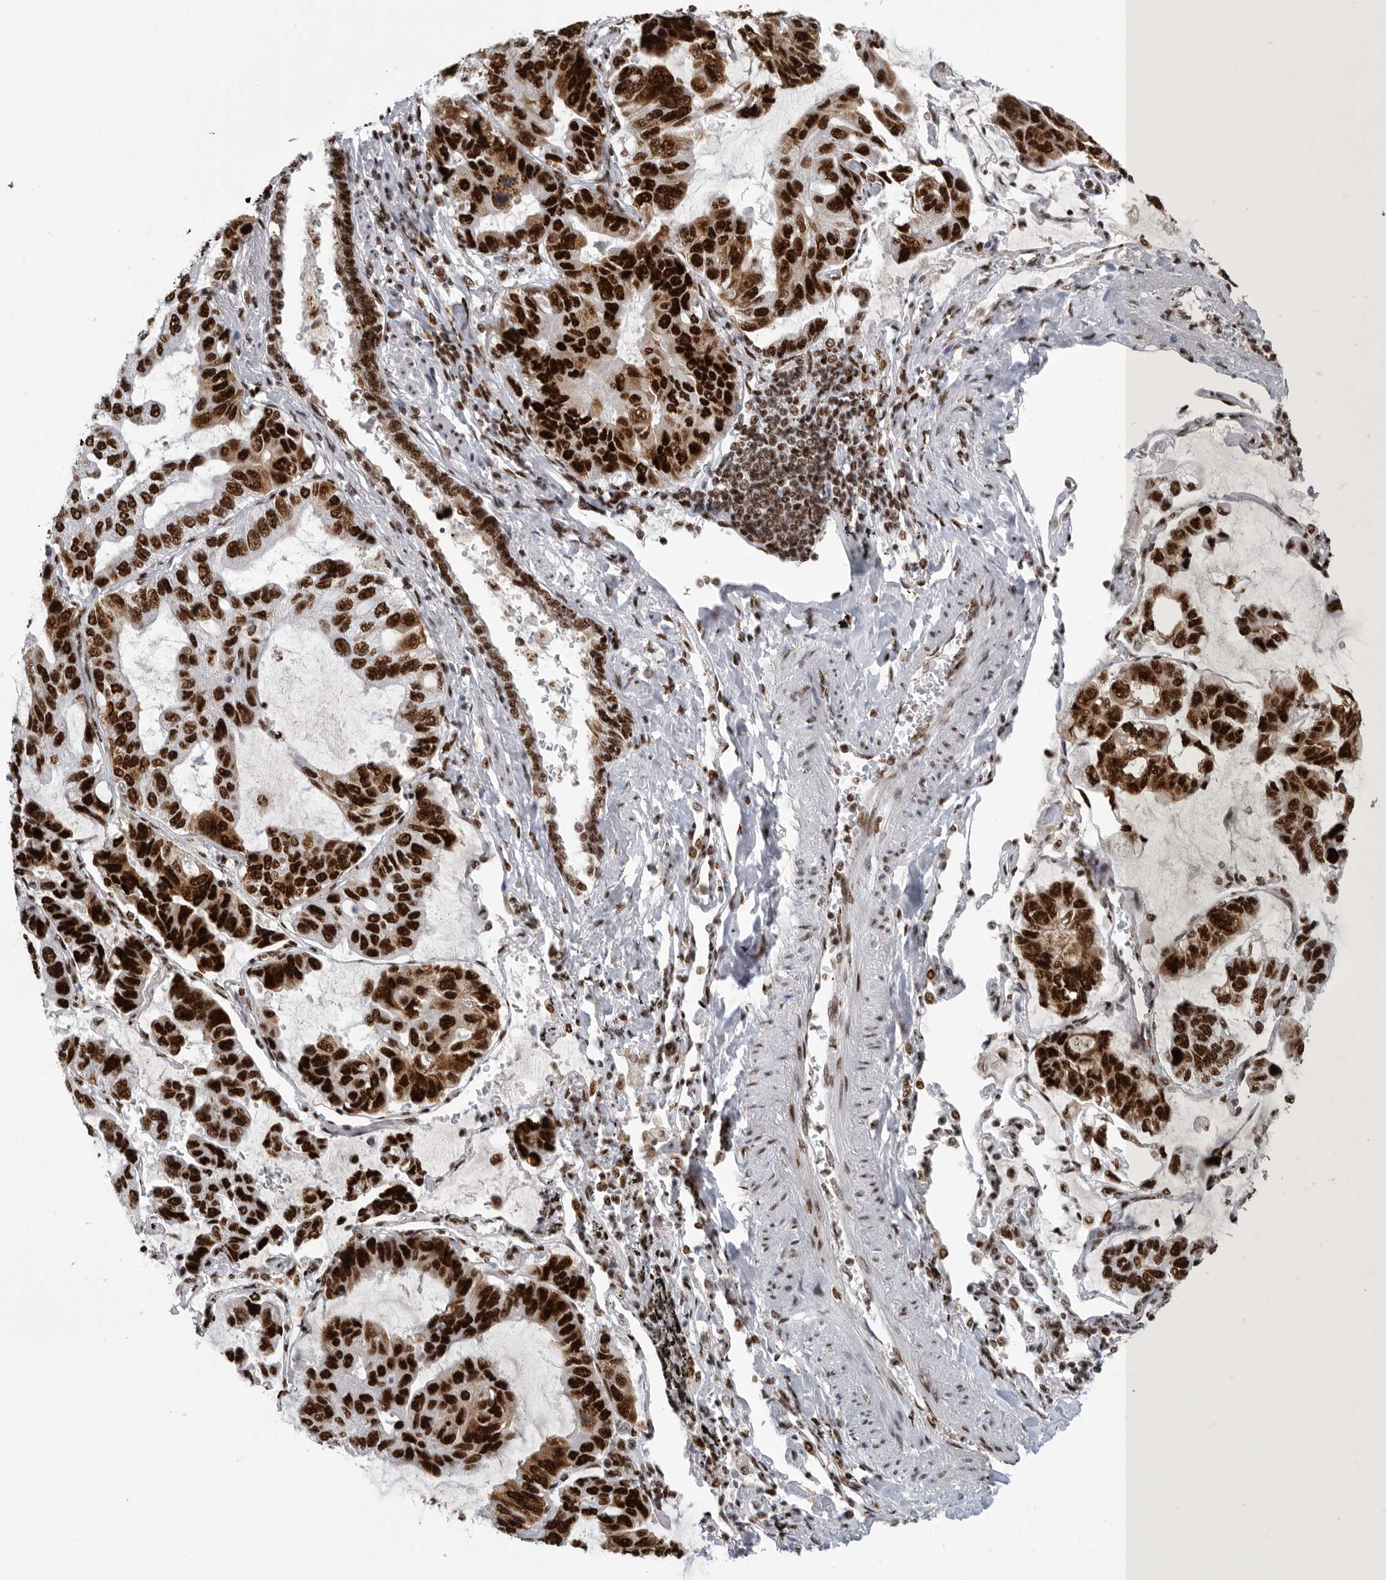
{"staining": {"intensity": "strong", "quantity": ">75%", "location": "nuclear"}, "tissue": "lung cancer", "cell_type": "Tumor cells", "image_type": "cancer", "snomed": [{"axis": "morphology", "description": "Adenocarcinoma, NOS"}, {"axis": "topography", "description": "Lung"}], "caption": "Tumor cells exhibit strong nuclear expression in about >75% of cells in adenocarcinoma (lung). The staining was performed using DAB, with brown indicating positive protein expression. Nuclei are stained blue with hematoxylin.", "gene": "BCLAF1", "patient": {"sex": "male", "age": 64}}